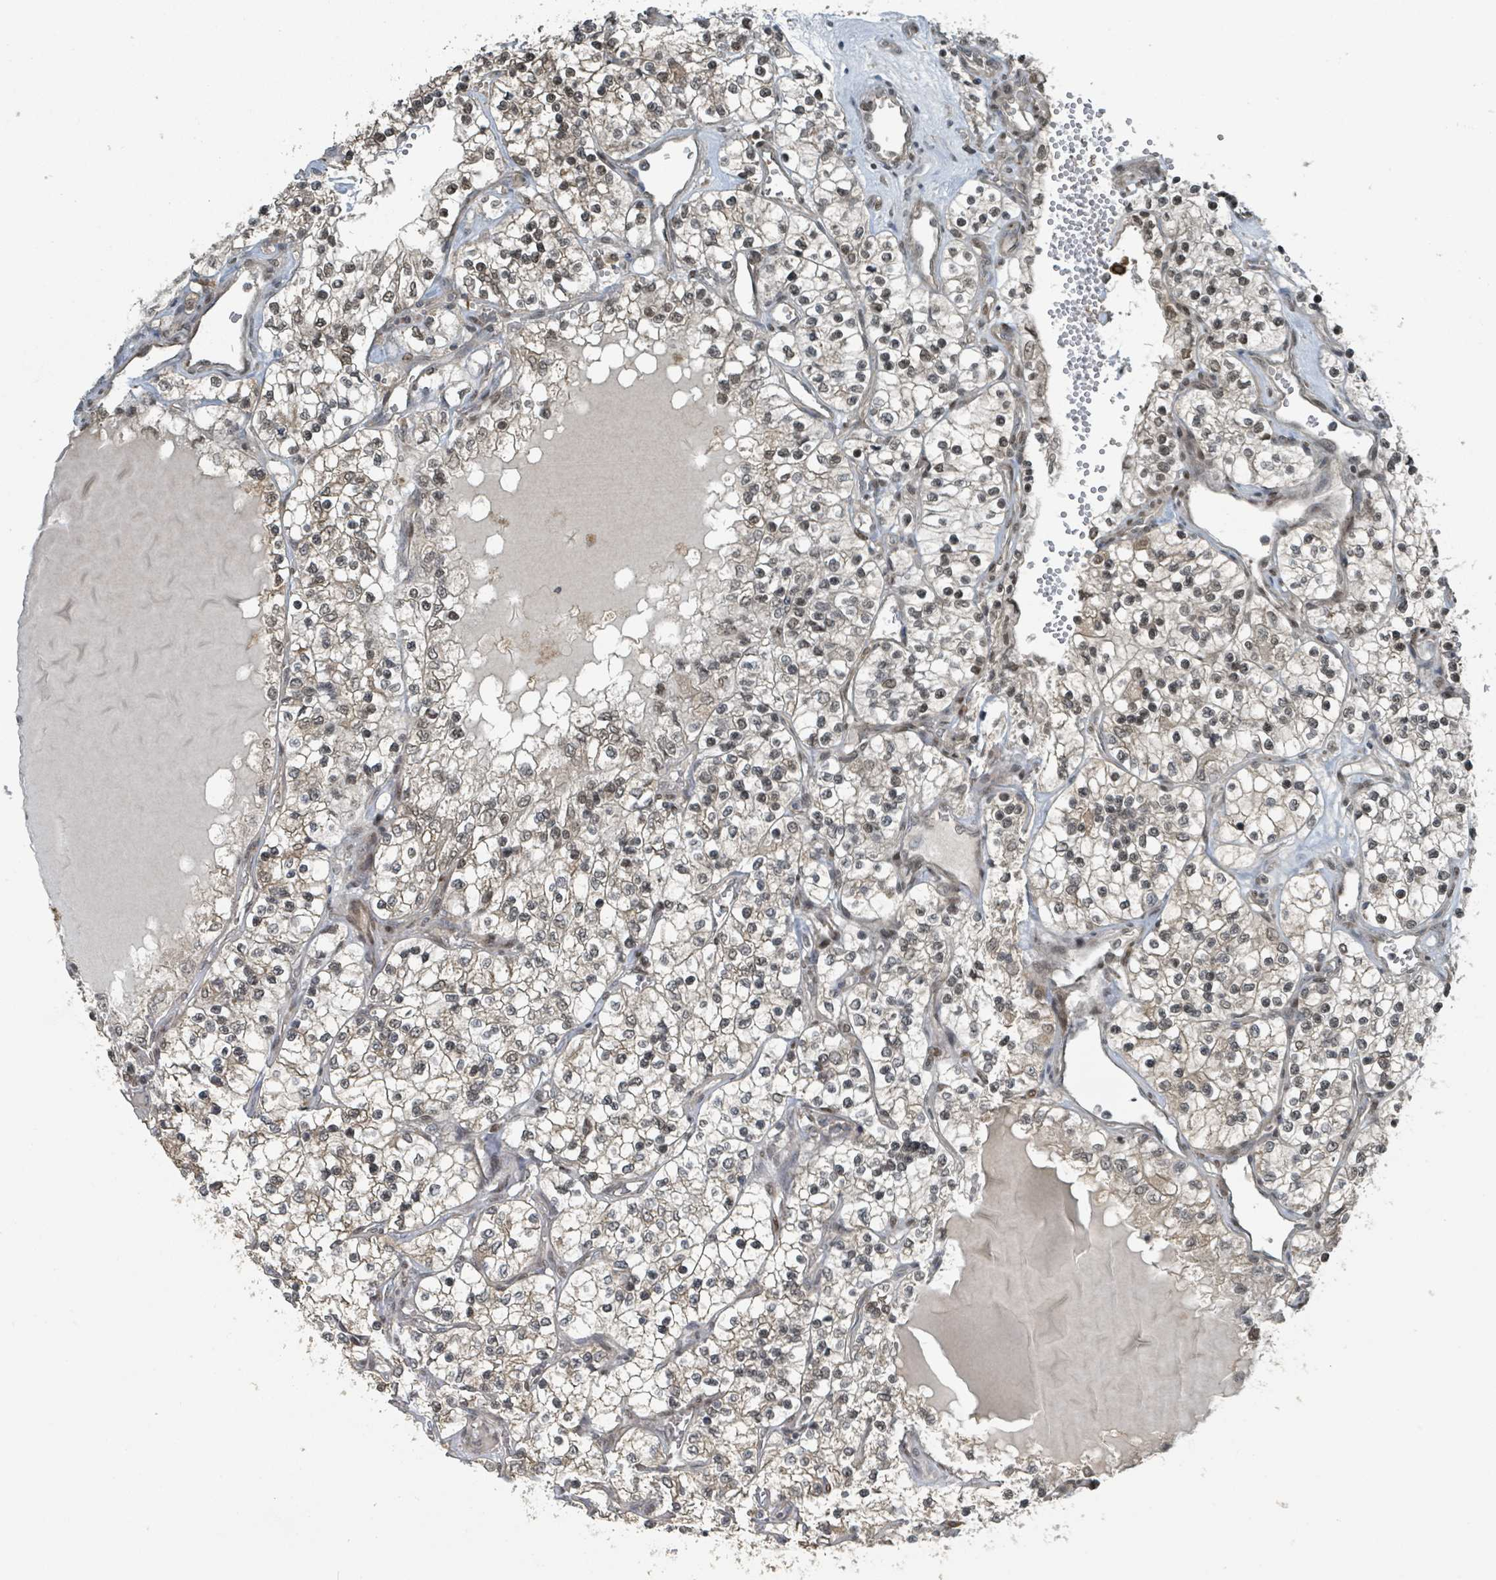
{"staining": {"intensity": "weak", "quantity": "<25%", "location": "cytoplasmic/membranous,nuclear"}, "tissue": "renal cancer", "cell_type": "Tumor cells", "image_type": "cancer", "snomed": [{"axis": "morphology", "description": "Adenocarcinoma, NOS"}, {"axis": "topography", "description": "Kidney"}], "caption": "IHC photomicrograph of renal adenocarcinoma stained for a protein (brown), which demonstrates no expression in tumor cells.", "gene": "PHIP", "patient": {"sex": "female", "age": 69}}